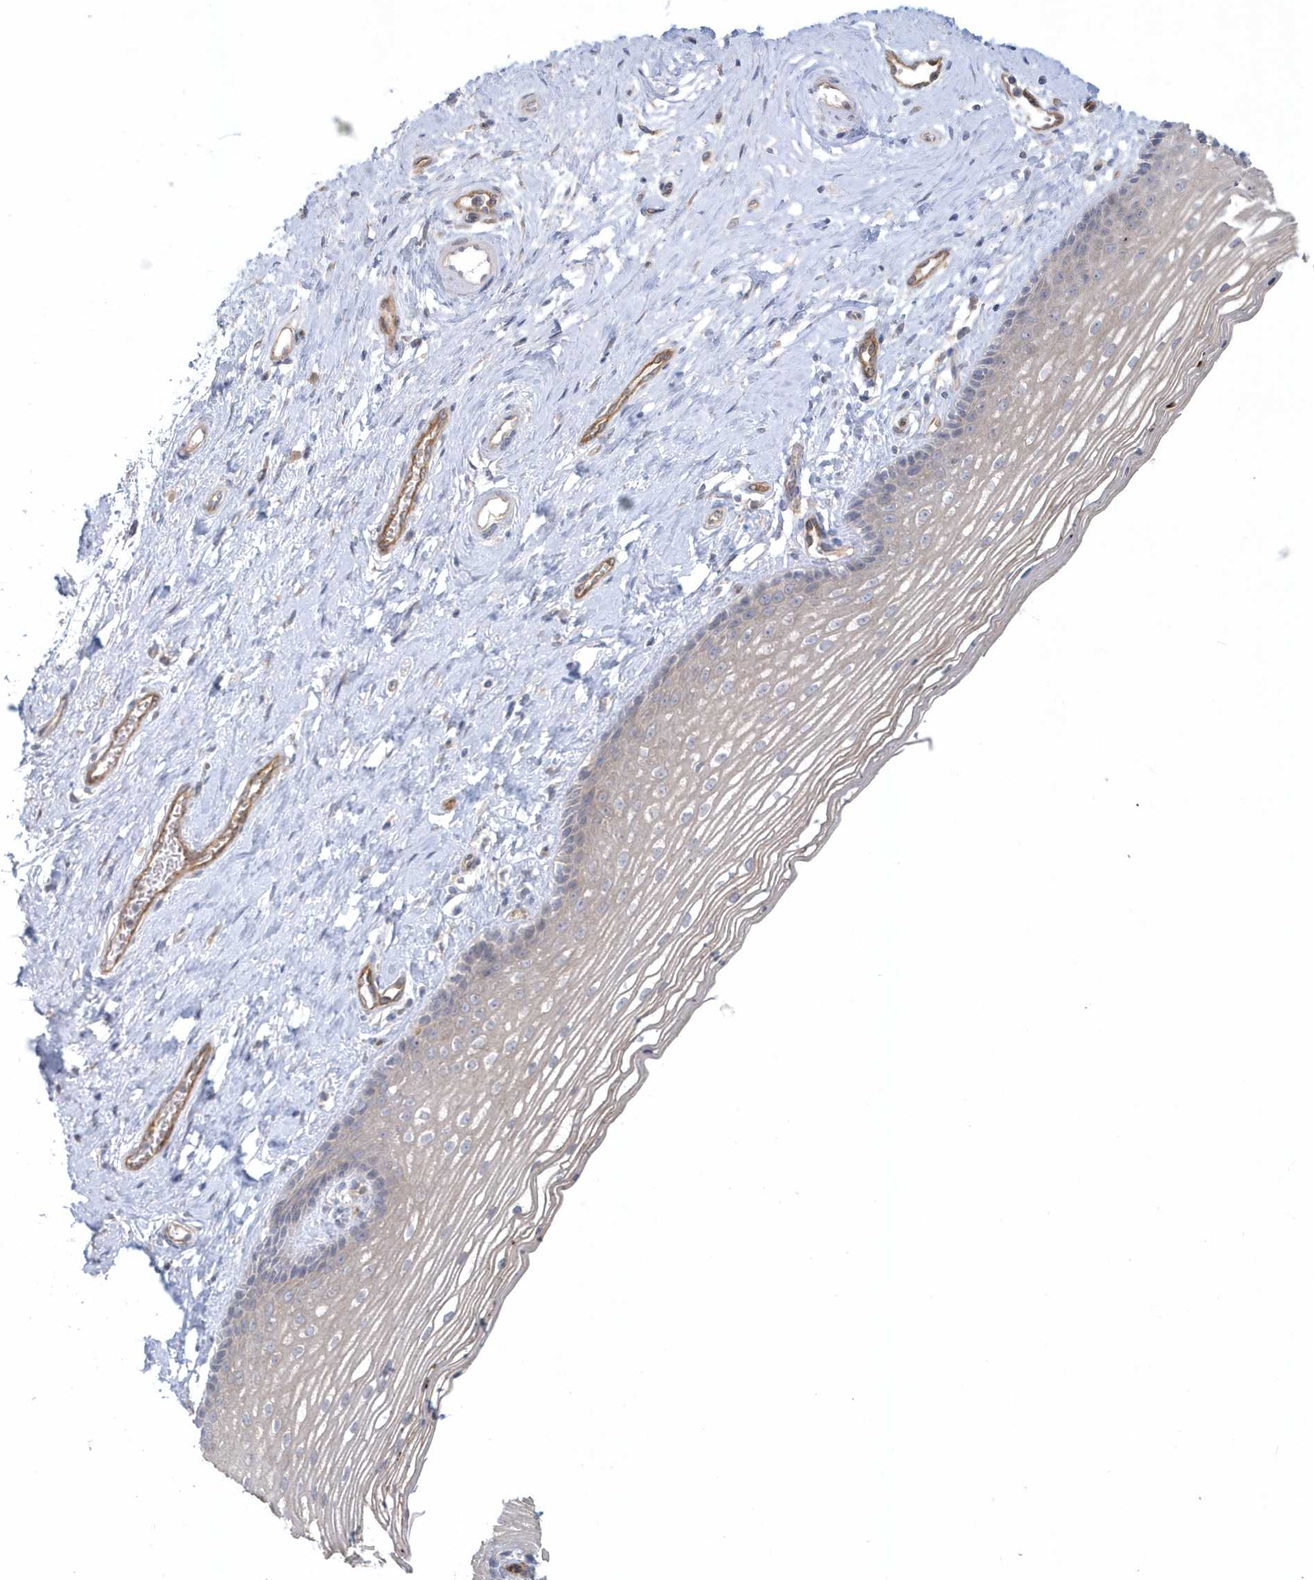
{"staining": {"intensity": "weak", "quantity": "<25%", "location": "cytoplasmic/membranous"}, "tissue": "vagina", "cell_type": "Squamous epithelial cells", "image_type": "normal", "snomed": [{"axis": "morphology", "description": "Normal tissue, NOS"}, {"axis": "topography", "description": "Vagina"}], "caption": "An image of human vagina is negative for staining in squamous epithelial cells. (DAB (3,3'-diaminobenzidine) immunohistochemistry (IHC) with hematoxylin counter stain).", "gene": "RAI14", "patient": {"sex": "female", "age": 46}}